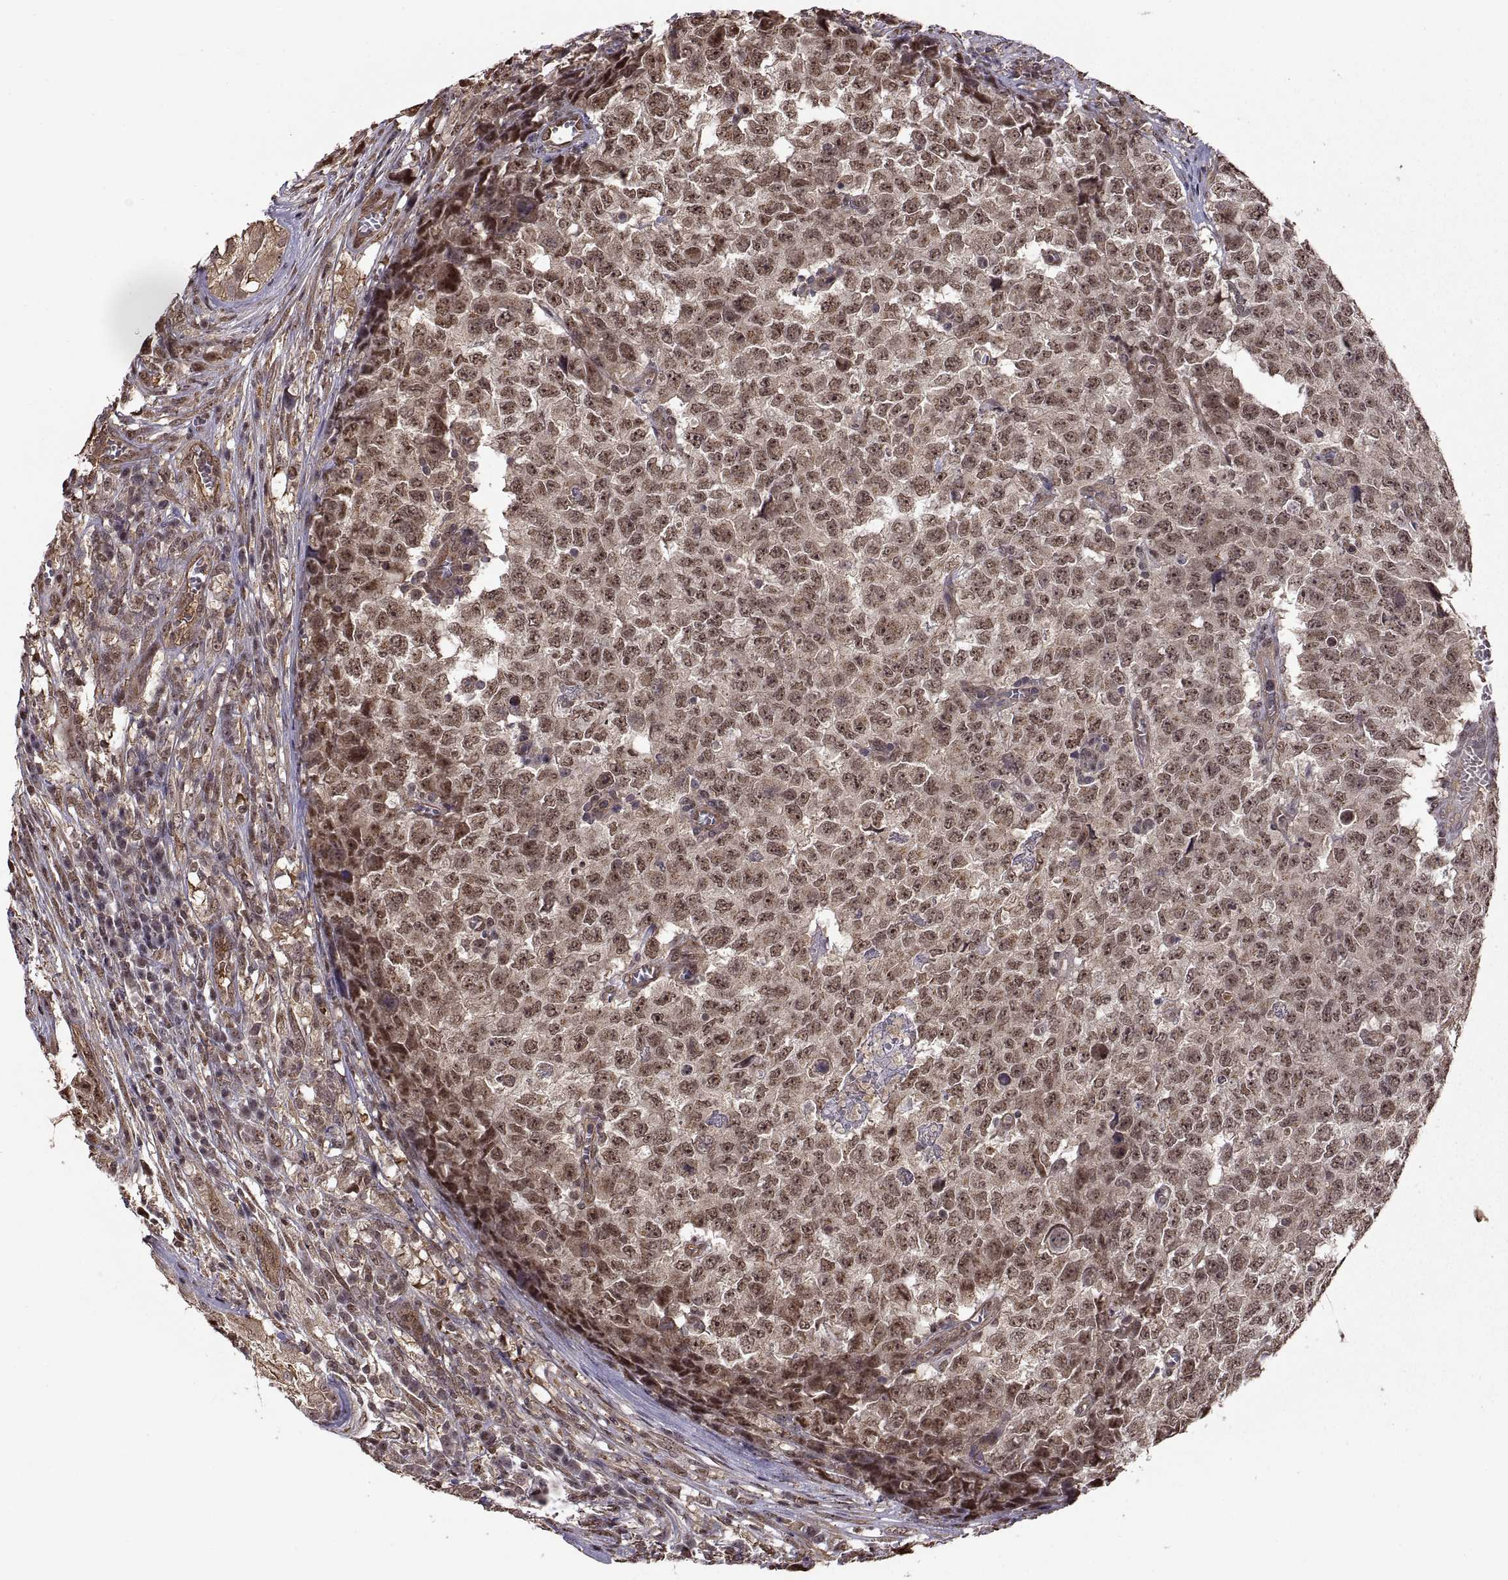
{"staining": {"intensity": "weak", "quantity": ">75%", "location": "cytoplasmic/membranous,nuclear"}, "tissue": "testis cancer", "cell_type": "Tumor cells", "image_type": "cancer", "snomed": [{"axis": "morphology", "description": "Carcinoma, Embryonal, NOS"}, {"axis": "topography", "description": "Testis"}], "caption": "A brown stain labels weak cytoplasmic/membranous and nuclear expression of a protein in human testis cancer tumor cells. The staining is performed using DAB brown chromogen to label protein expression. The nuclei are counter-stained blue using hematoxylin.", "gene": "ARRB1", "patient": {"sex": "male", "age": 23}}